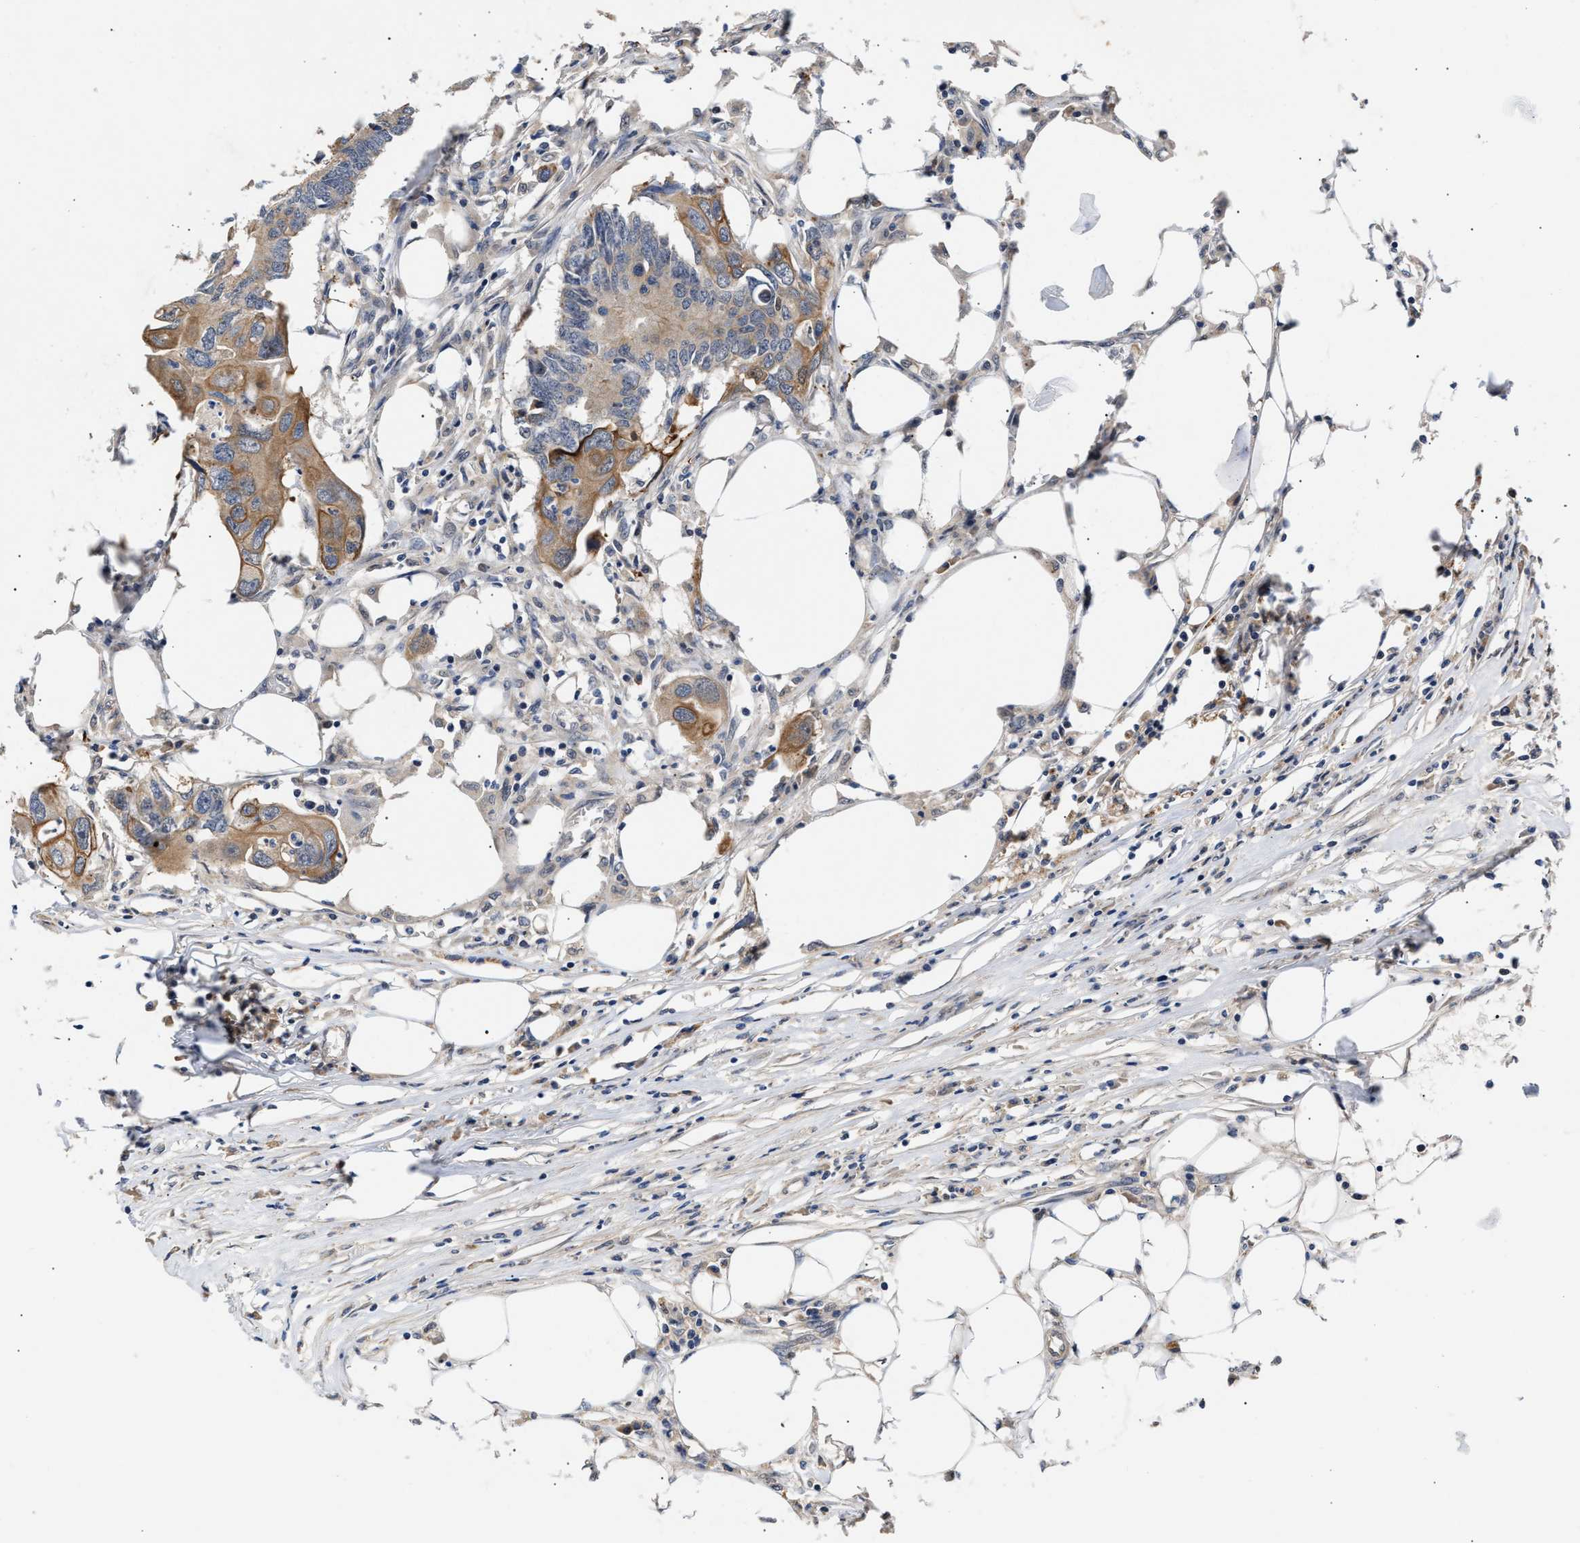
{"staining": {"intensity": "moderate", "quantity": "<25%", "location": "cytoplasmic/membranous"}, "tissue": "colorectal cancer", "cell_type": "Tumor cells", "image_type": "cancer", "snomed": [{"axis": "morphology", "description": "Adenocarcinoma, NOS"}, {"axis": "topography", "description": "Colon"}], "caption": "Brown immunohistochemical staining in colorectal cancer (adenocarcinoma) demonstrates moderate cytoplasmic/membranous positivity in about <25% of tumor cells. (brown staining indicates protein expression, while blue staining denotes nuclei).", "gene": "CCDC146", "patient": {"sex": "male", "age": 71}}